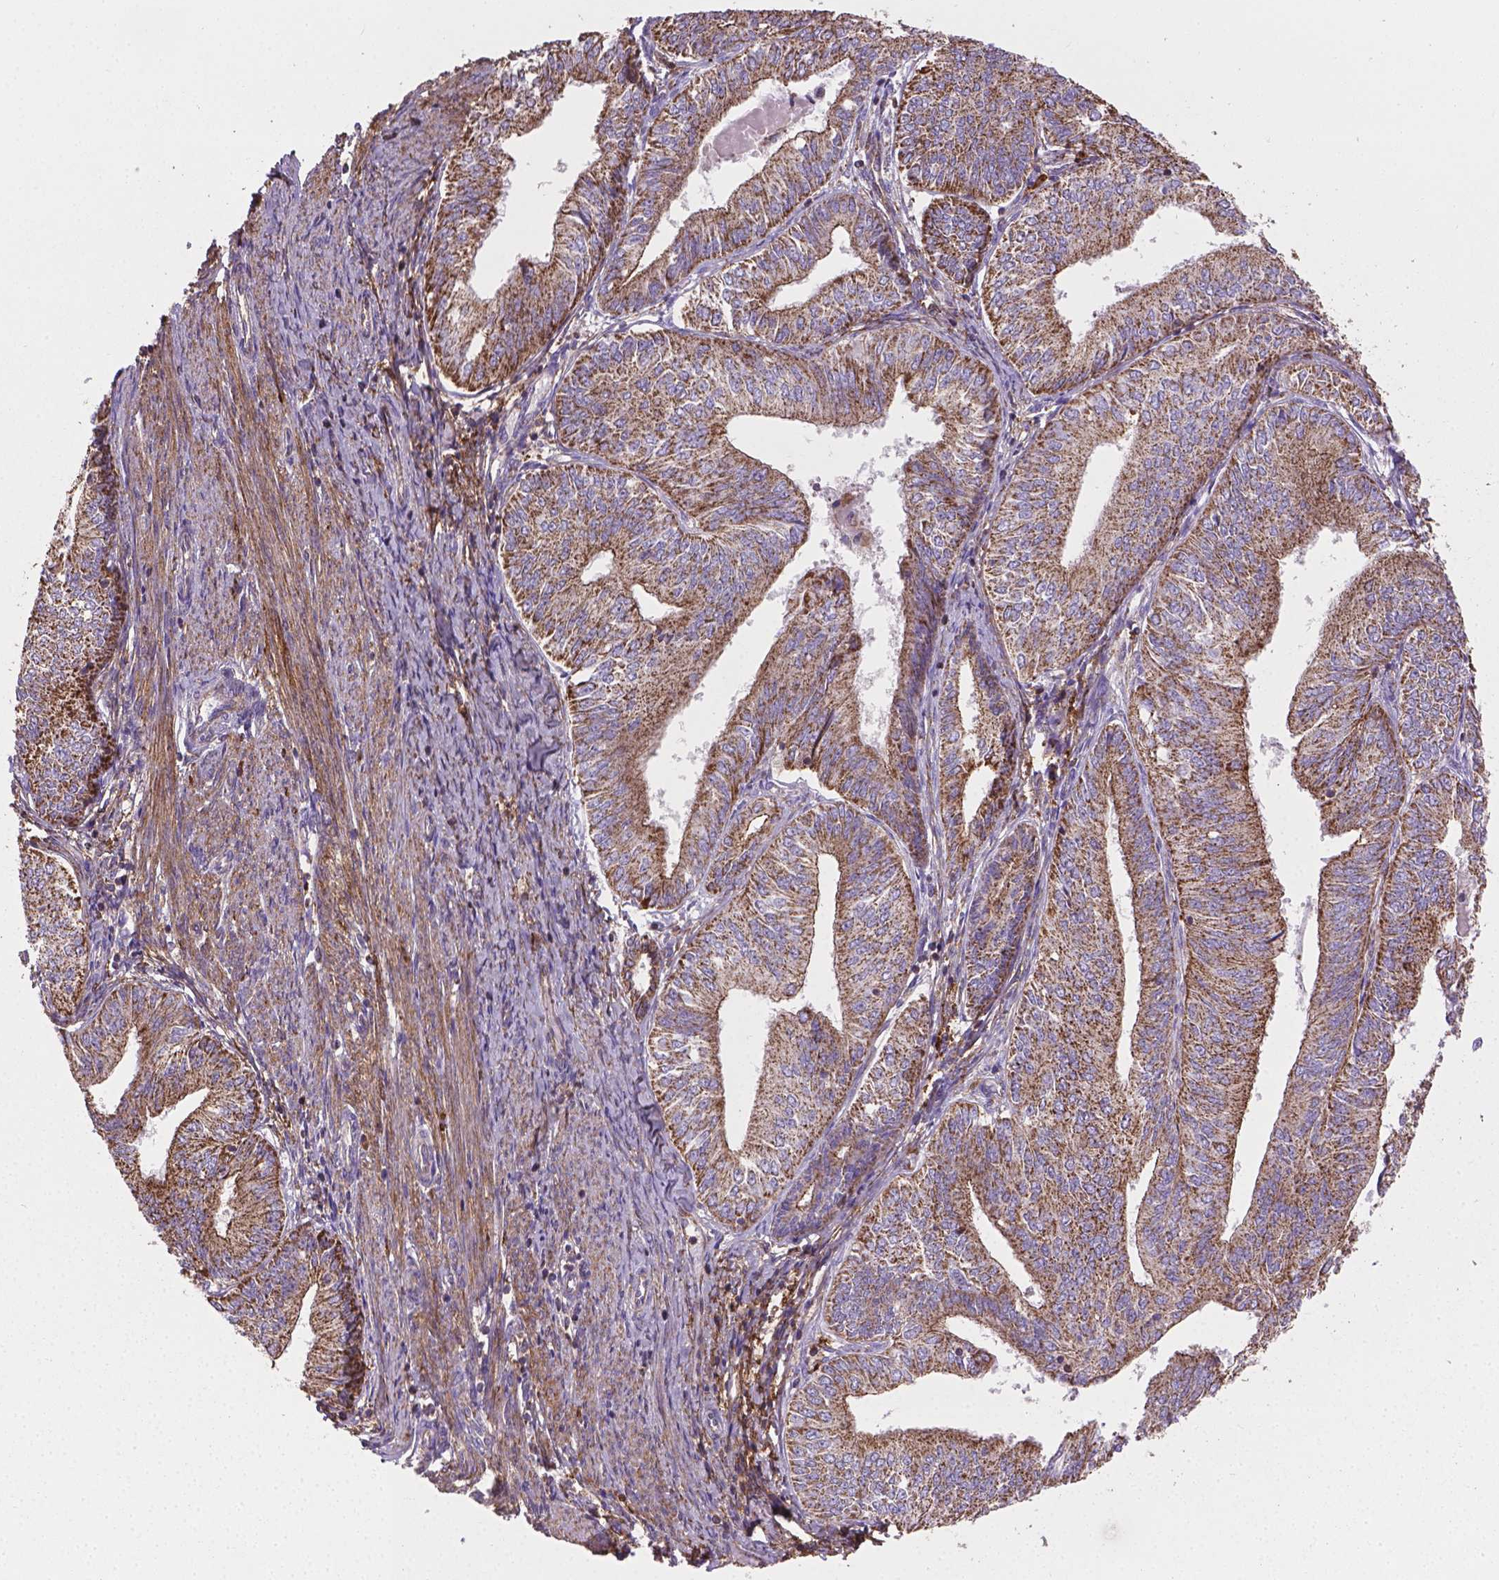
{"staining": {"intensity": "moderate", "quantity": ">75%", "location": "cytoplasmic/membranous"}, "tissue": "endometrial cancer", "cell_type": "Tumor cells", "image_type": "cancer", "snomed": [{"axis": "morphology", "description": "Adenocarcinoma, NOS"}, {"axis": "topography", "description": "Endometrium"}], "caption": "Protein expression analysis of human endometrial cancer (adenocarcinoma) reveals moderate cytoplasmic/membranous staining in about >75% of tumor cells.", "gene": "TCAF1", "patient": {"sex": "female", "age": 58}}